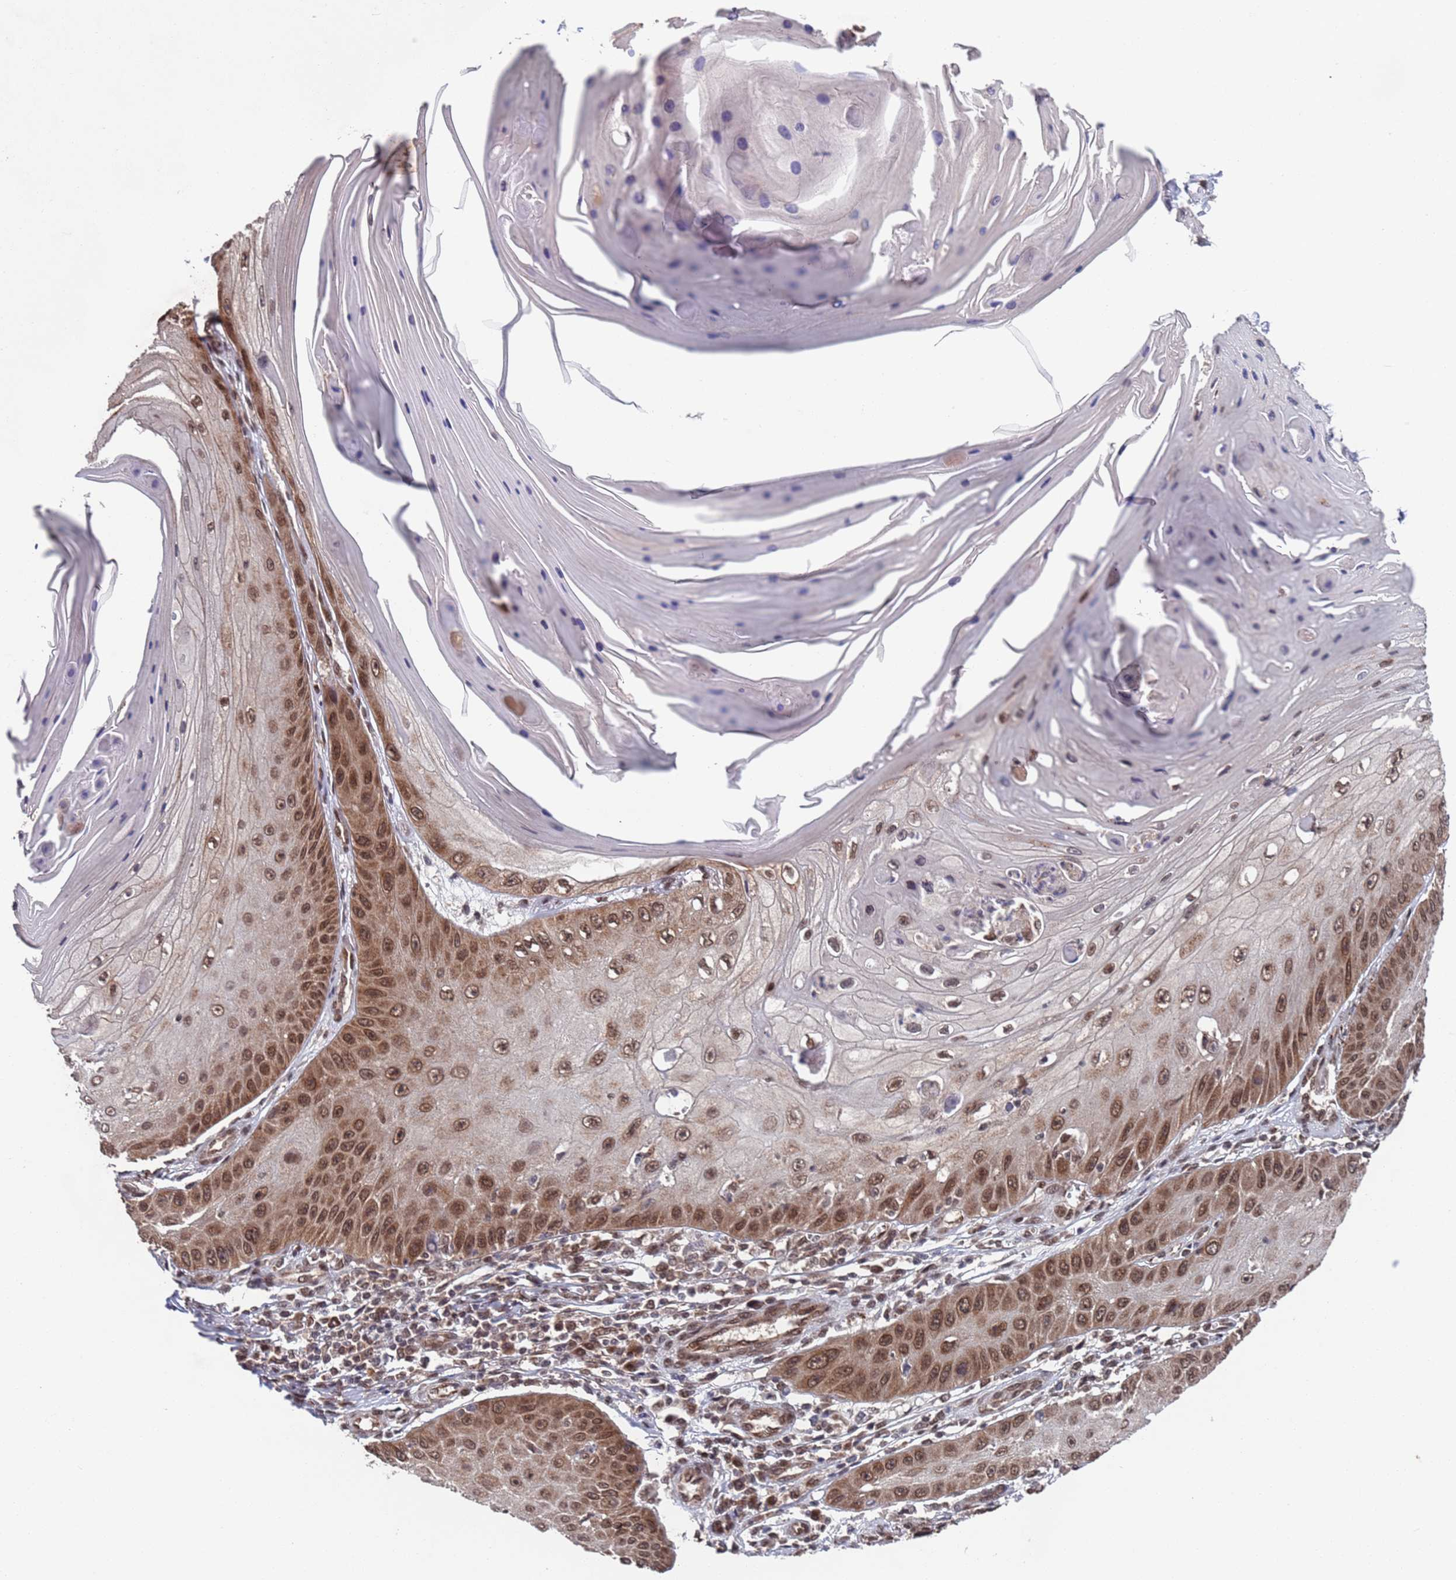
{"staining": {"intensity": "moderate", "quantity": ">75%", "location": "cytoplasmic/membranous,nuclear"}, "tissue": "skin cancer", "cell_type": "Tumor cells", "image_type": "cancer", "snomed": [{"axis": "morphology", "description": "Squamous cell carcinoma, NOS"}, {"axis": "topography", "description": "Skin"}], "caption": "A medium amount of moderate cytoplasmic/membranous and nuclear positivity is appreciated in approximately >75% of tumor cells in skin cancer tissue. (DAB IHC with brightfield microscopy, high magnification).", "gene": "FUBP3", "patient": {"sex": "male", "age": 70}}